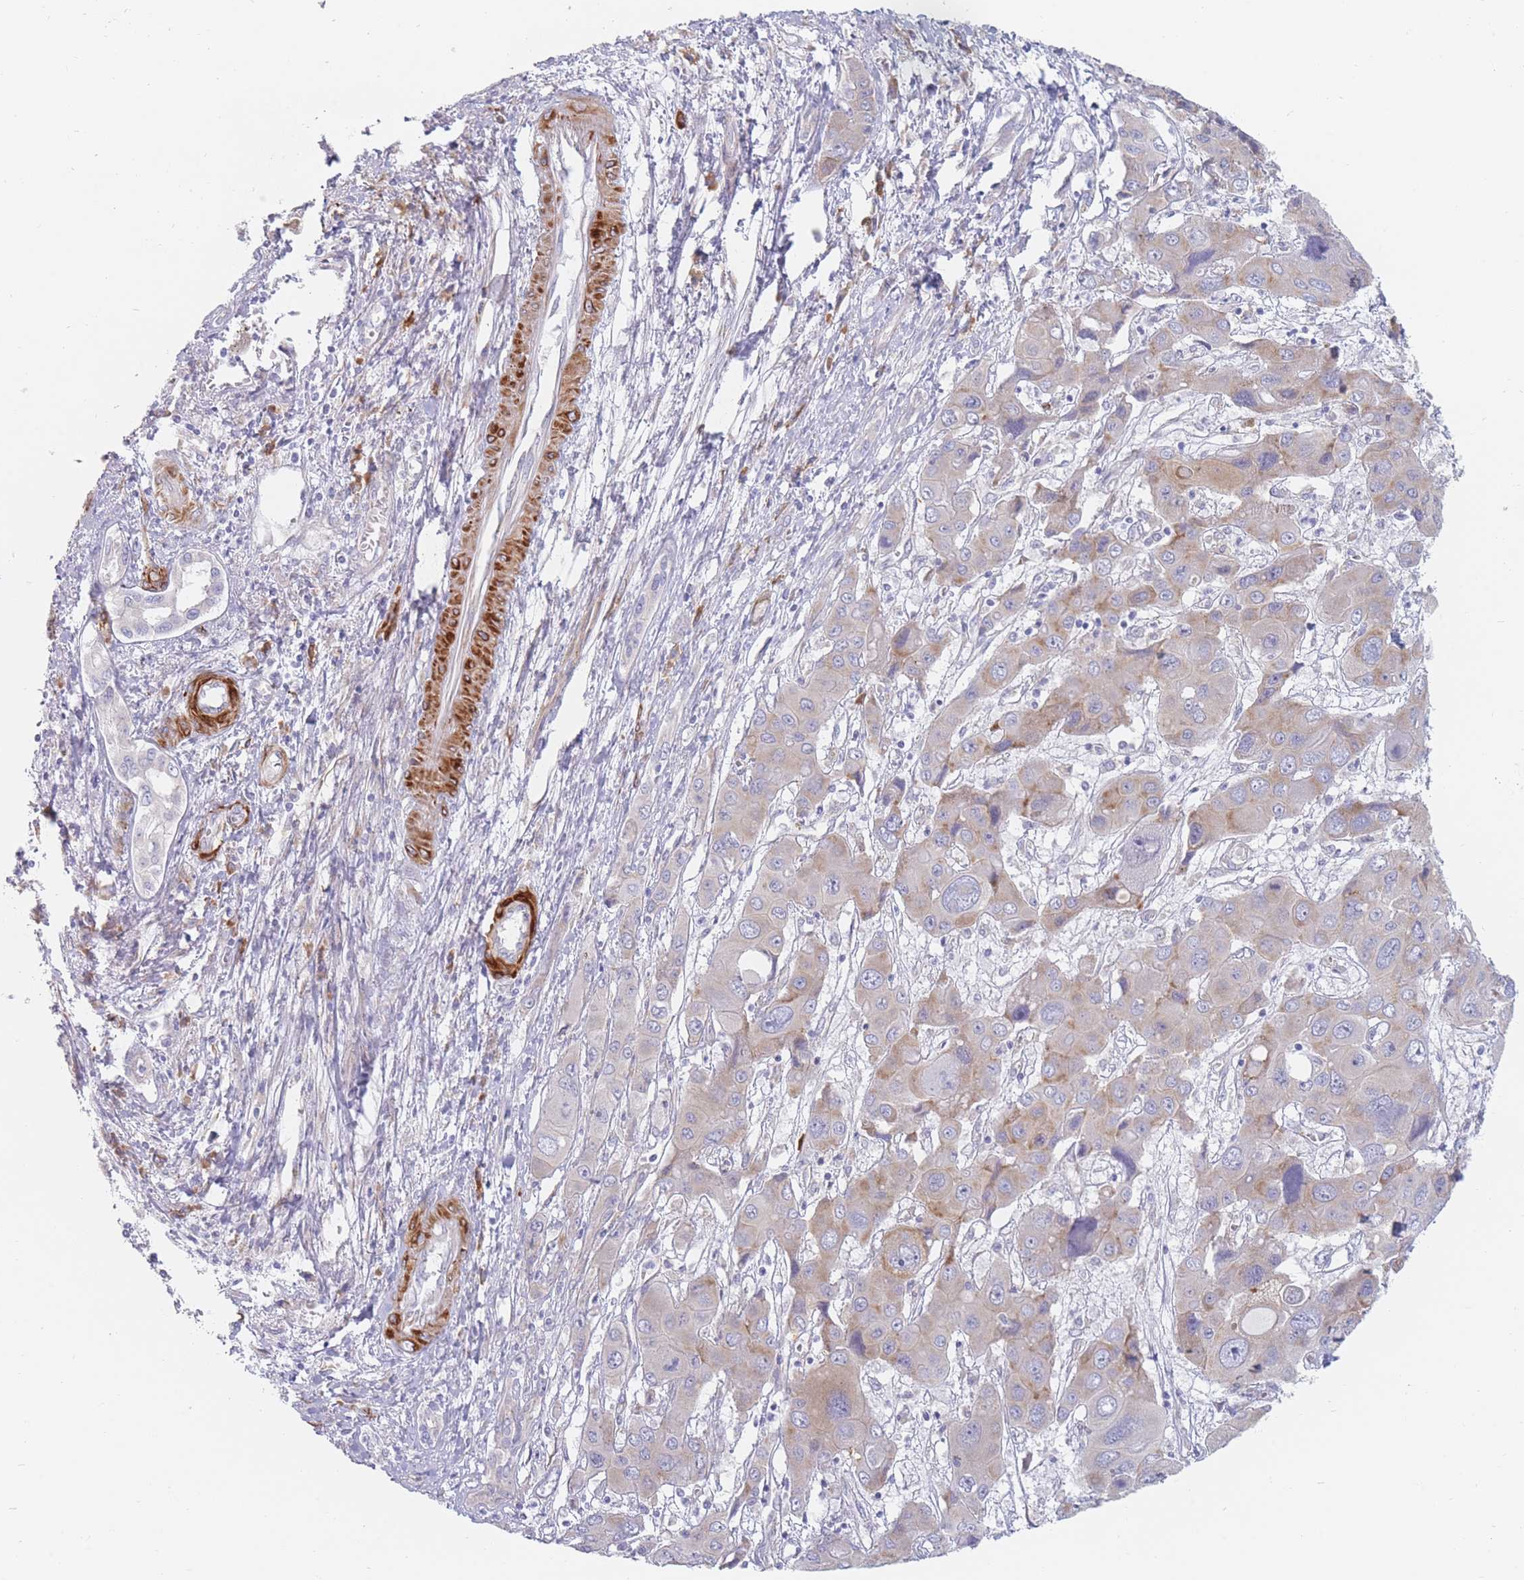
{"staining": {"intensity": "weak", "quantity": "25%-75%", "location": "cytoplasmic/membranous"}, "tissue": "liver cancer", "cell_type": "Tumor cells", "image_type": "cancer", "snomed": [{"axis": "morphology", "description": "Cholangiocarcinoma"}, {"axis": "topography", "description": "Liver"}], "caption": "Weak cytoplasmic/membranous protein positivity is present in approximately 25%-75% of tumor cells in liver cancer (cholangiocarcinoma).", "gene": "ERBIN", "patient": {"sex": "male", "age": 67}}